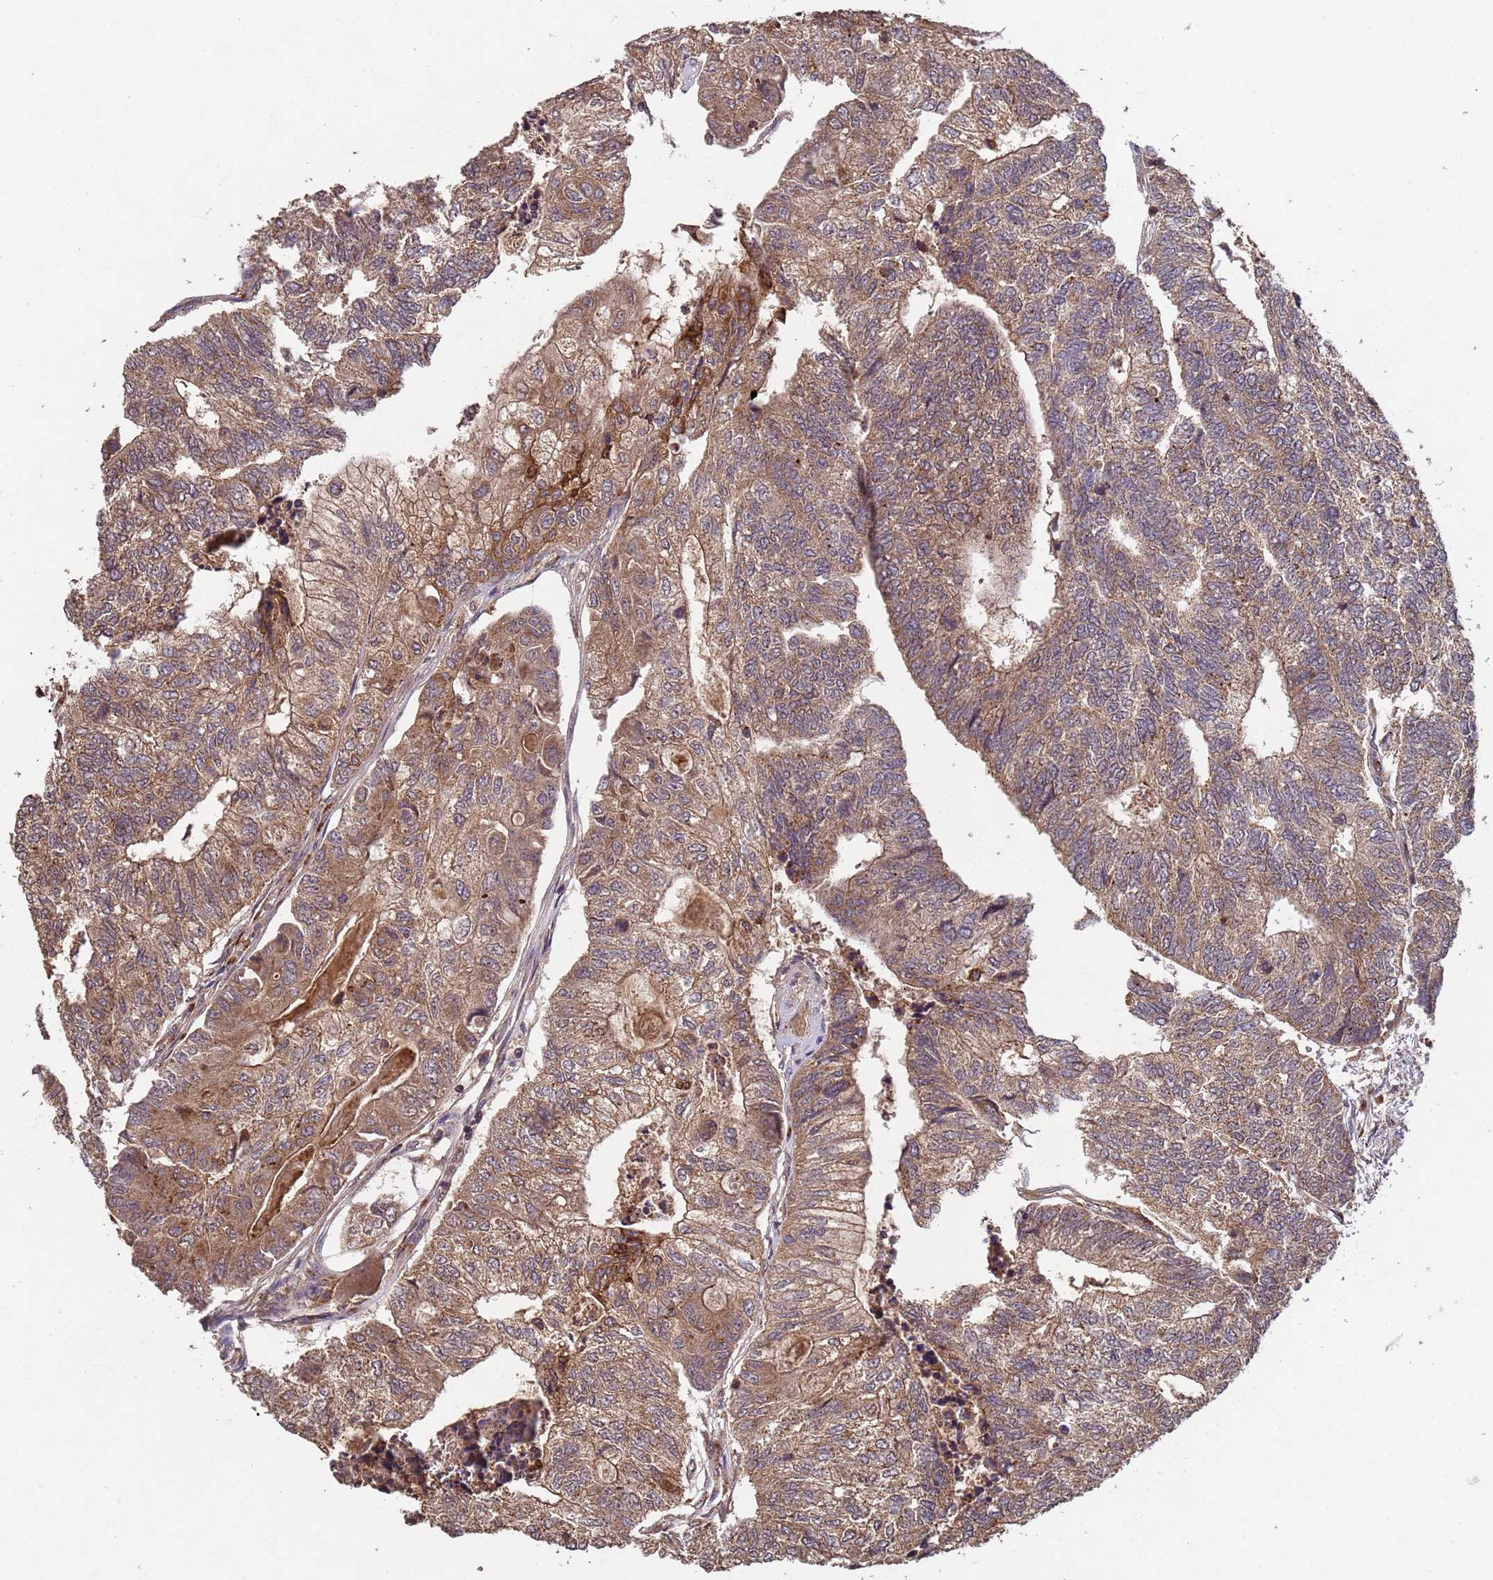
{"staining": {"intensity": "moderate", "quantity": ">75%", "location": "cytoplasmic/membranous"}, "tissue": "colorectal cancer", "cell_type": "Tumor cells", "image_type": "cancer", "snomed": [{"axis": "morphology", "description": "Adenocarcinoma, NOS"}, {"axis": "topography", "description": "Colon"}], "caption": "An immunohistochemistry photomicrograph of tumor tissue is shown. Protein staining in brown highlights moderate cytoplasmic/membranous positivity in colorectal cancer within tumor cells. Nuclei are stained in blue.", "gene": "FASTKD1", "patient": {"sex": "female", "age": 67}}